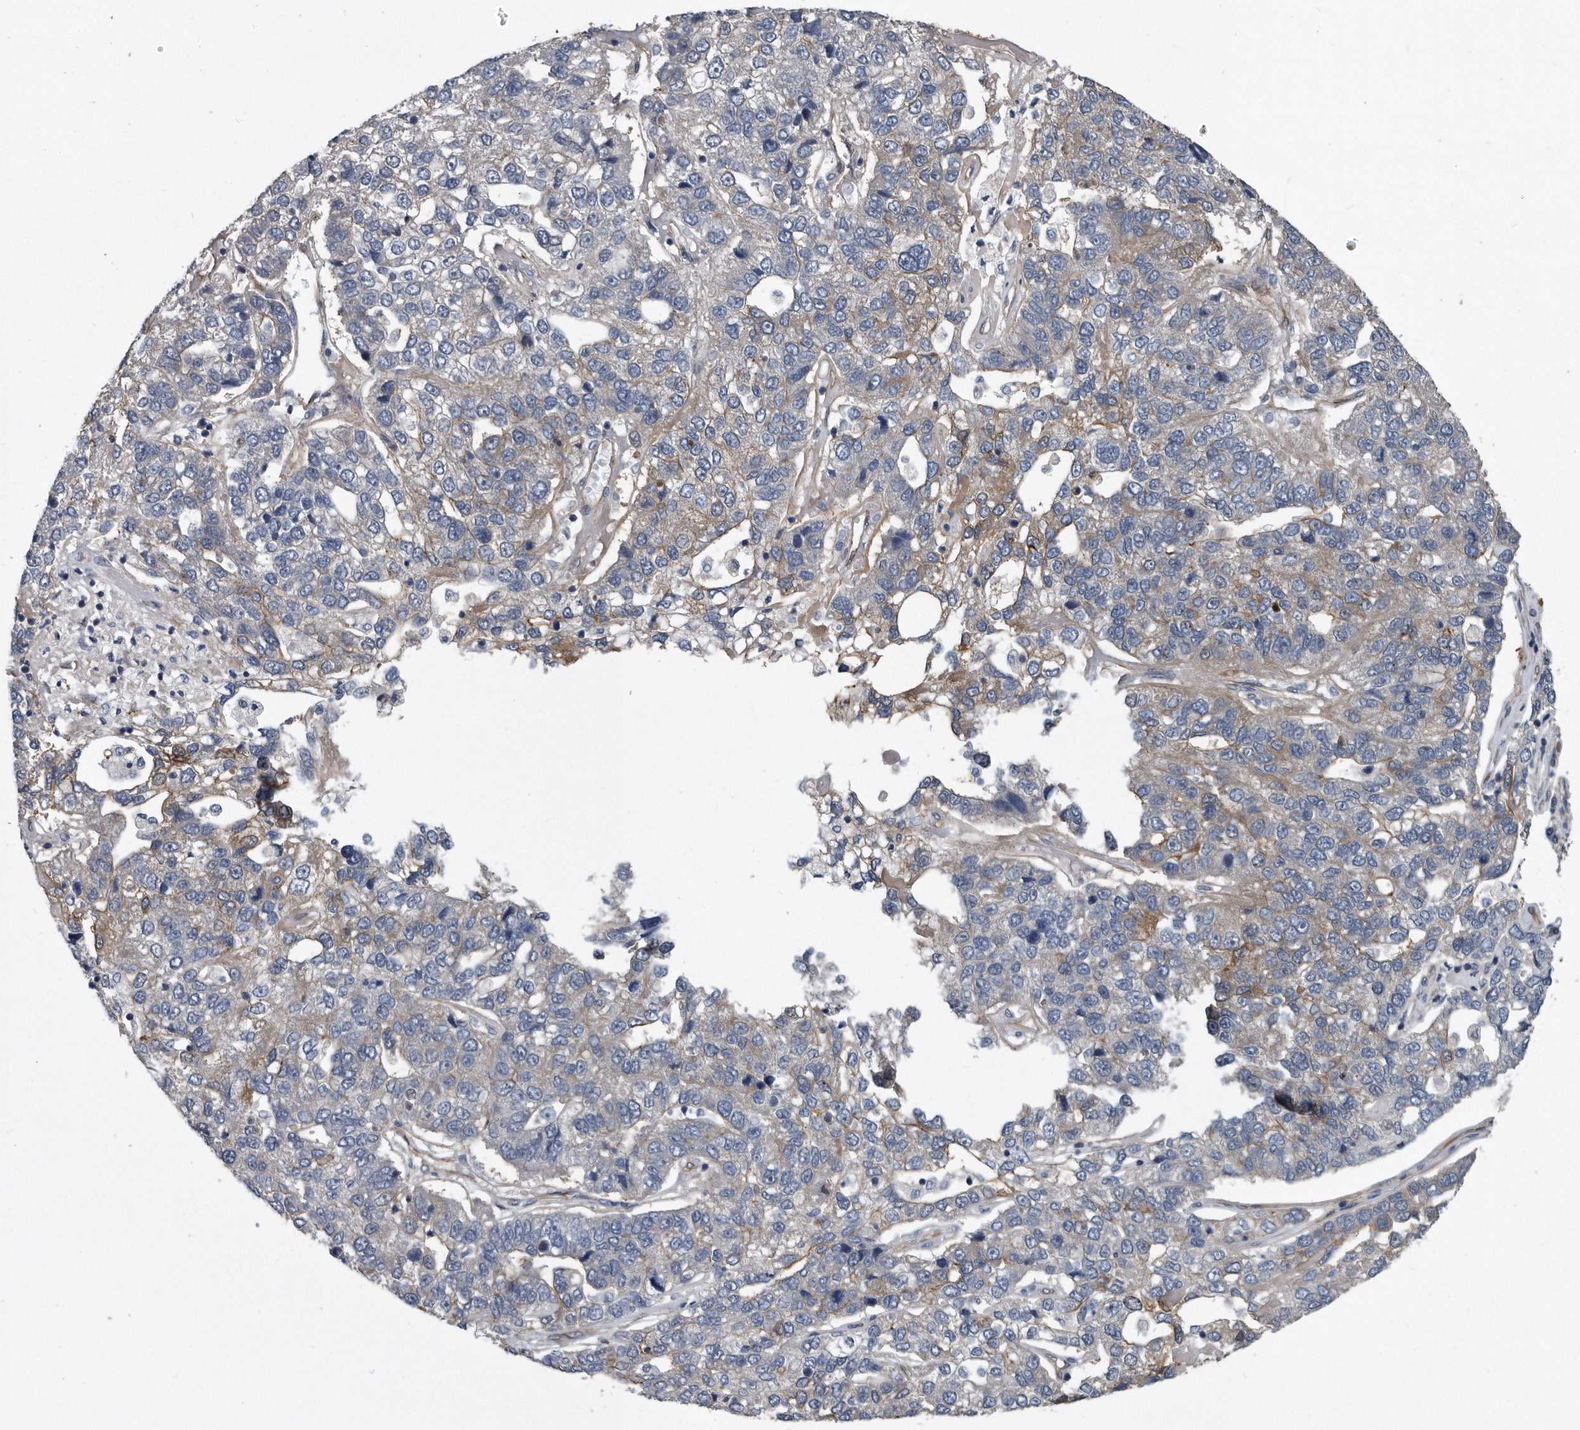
{"staining": {"intensity": "weak", "quantity": "25%-75%", "location": "cytoplasmic/membranous"}, "tissue": "pancreatic cancer", "cell_type": "Tumor cells", "image_type": "cancer", "snomed": [{"axis": "morphology", "description": "Adenocarcinoma, NOS"}, {"axis": "topography", "description": "Pancreas"}], "caption": "Pancreatic cancer stained with a protein marker shows weak staining in tumor cells.", "gene": "ARMCX1", "patient": {"sex": "female", "age": 61}}